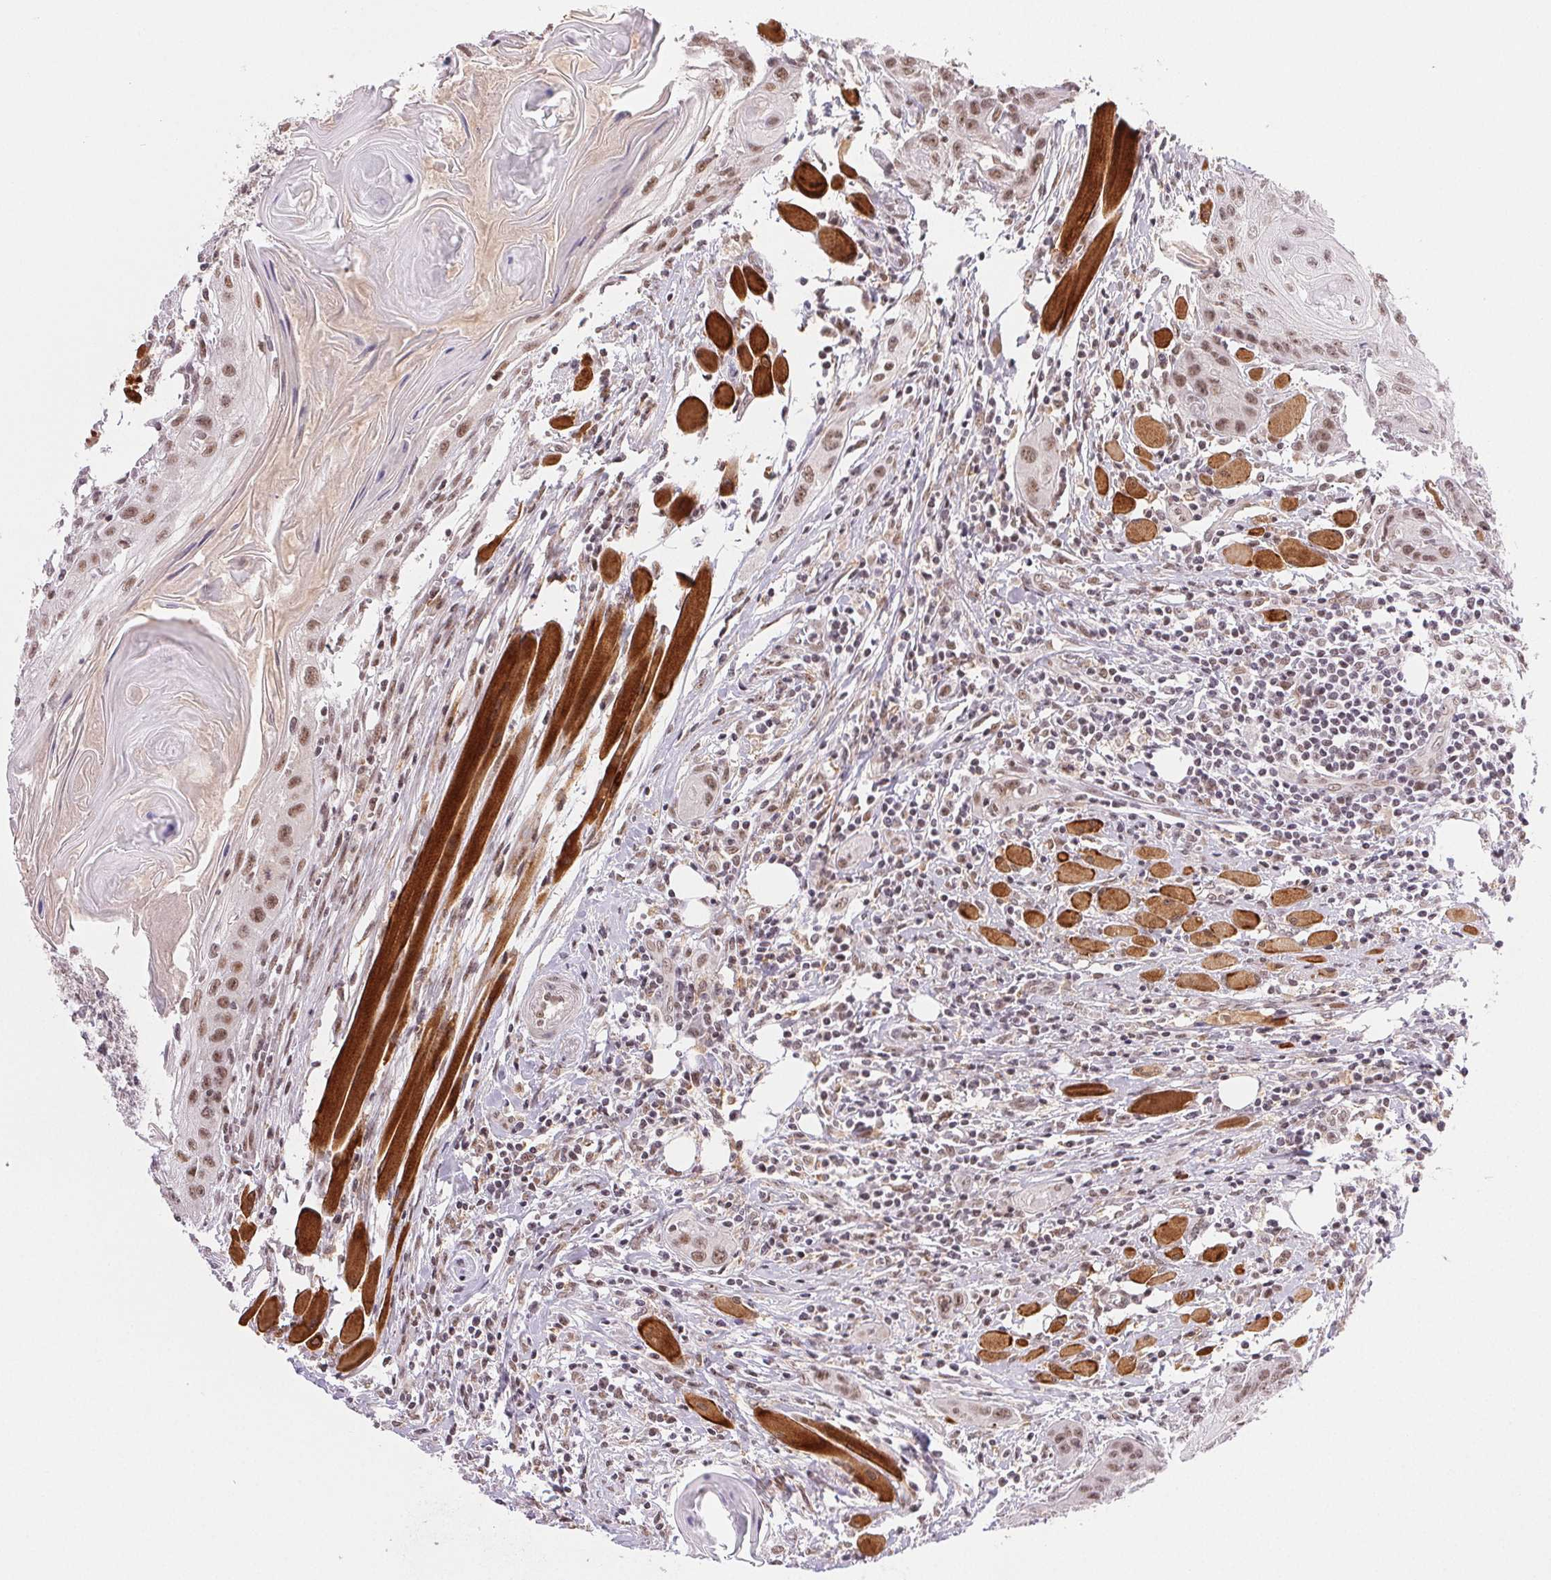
{"staining": {"intensity": "moderate", "quantity": ">75%", "location": "nuclear"}, "tissue": "head and neck cancer", "cell_type": "Tumor cells", "image_type": "cancer", "snomed": [{"axis": "morphology", "description": "Squamous cell carcinoma, NOS"}, {"axis": "topography", "description": "Oral tissue"}, {"axis": "topography", "description": "Head-Neck"}], "caption": "Protein positivity by immunohistochemistry reveals moderate nuclear positivity in about >75% of tumor cells in head and neck squamous cell carcinoma.", "gene": "PRPF18", "patient": {"sex": "male", "age": 58}}